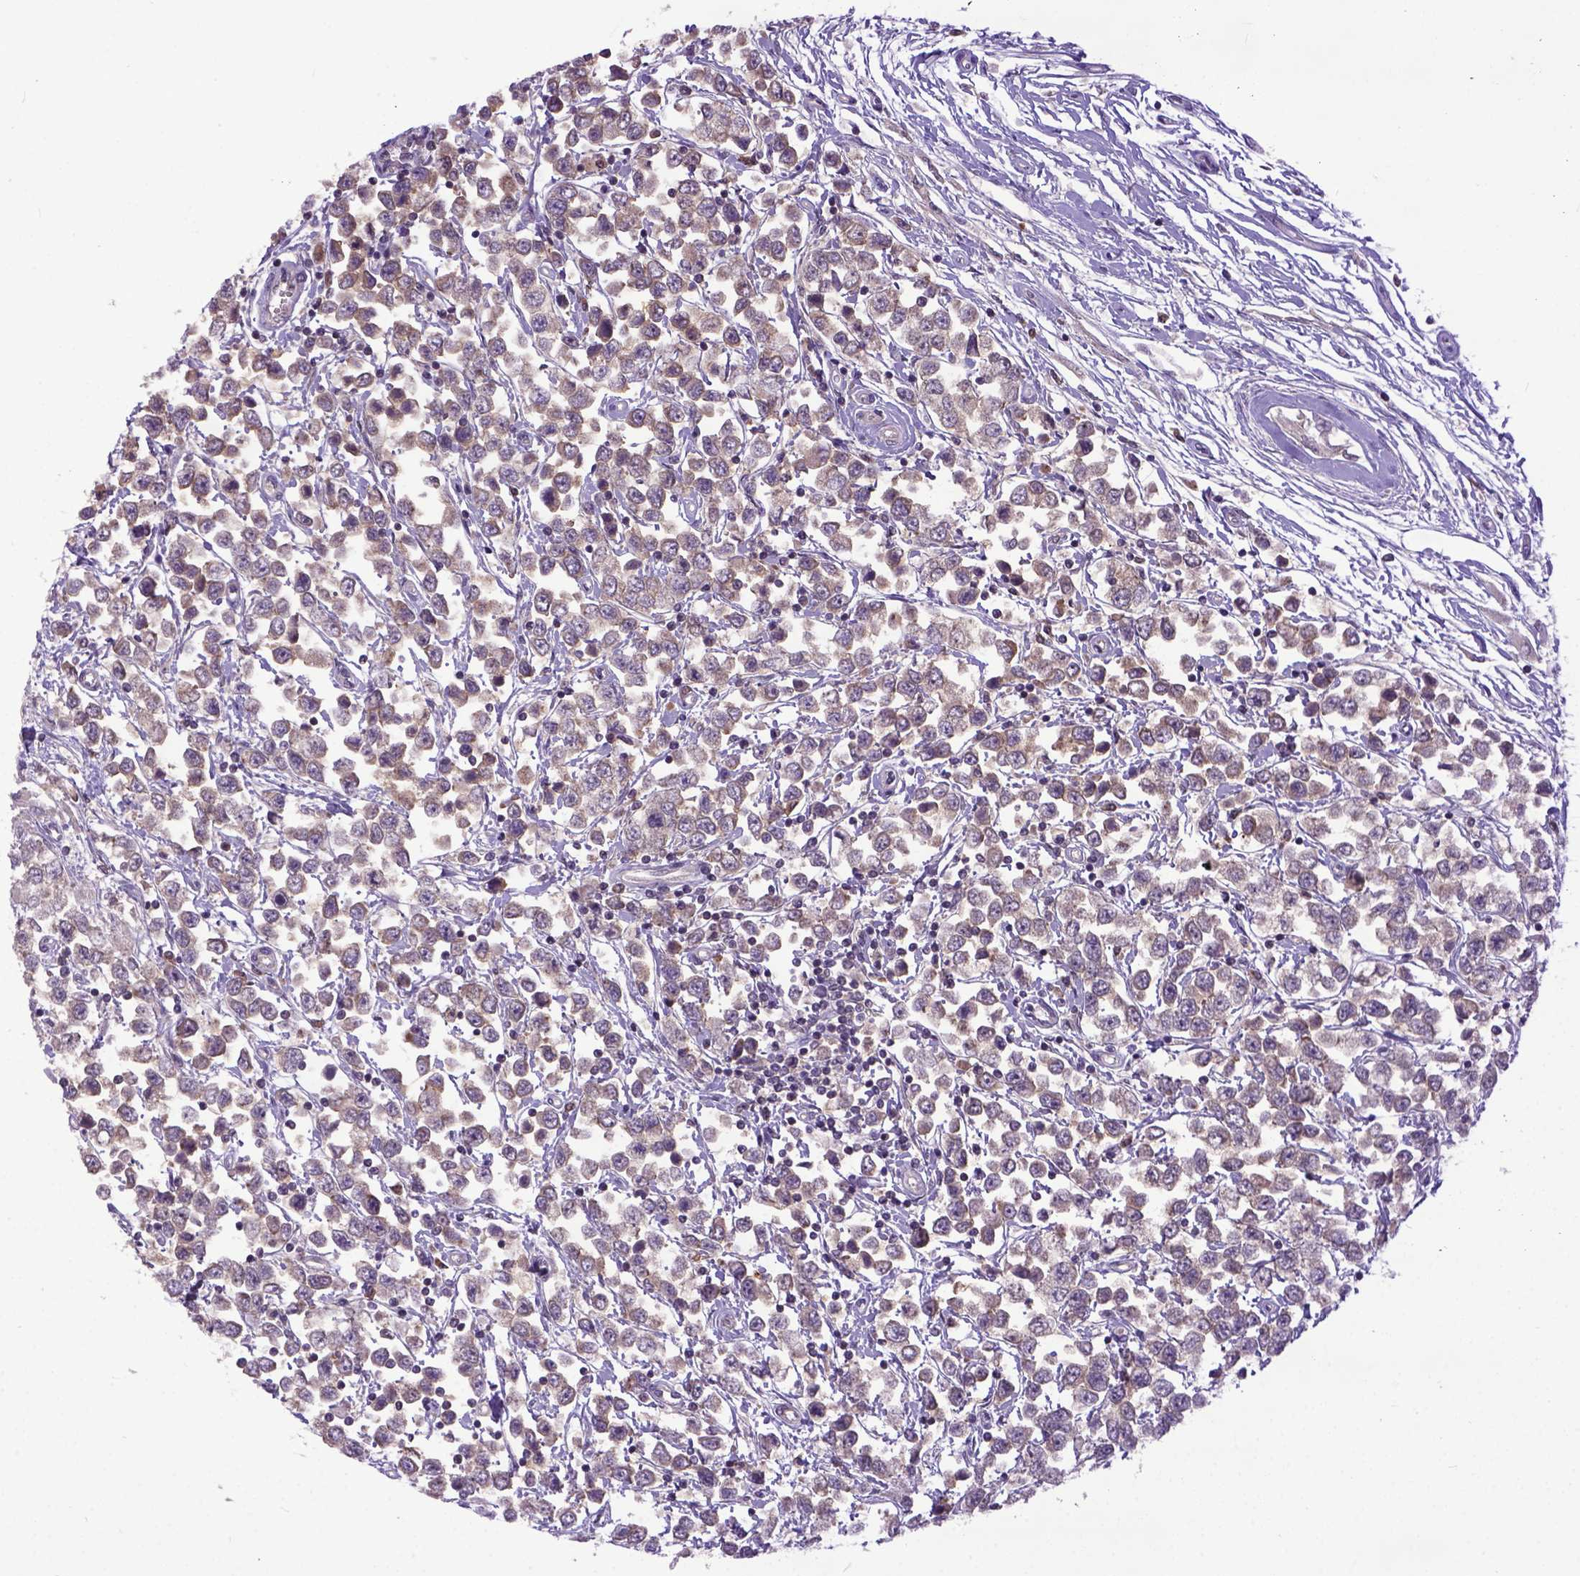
{"staining": {"intensity": "moderate", "quantity": ">75%", "location": "cytoplasmic/membranous"}, "tissue": "testis cancer", "cell_type": "Tumor cells", "image_type": "cancer", "snomed": [{"axis": "morphology", "description": "Seminoma, NOS"}, {"axis": "topography", "description": "Testis"}], "caption": "Immunohistochemical staining of testis seminoma exhibits moderate cytoplasmic/membranous protein staining in approximately >75% of tumor cells.", "gene": "CPNE1", "patient": {"sex": "male", "age": 34}}